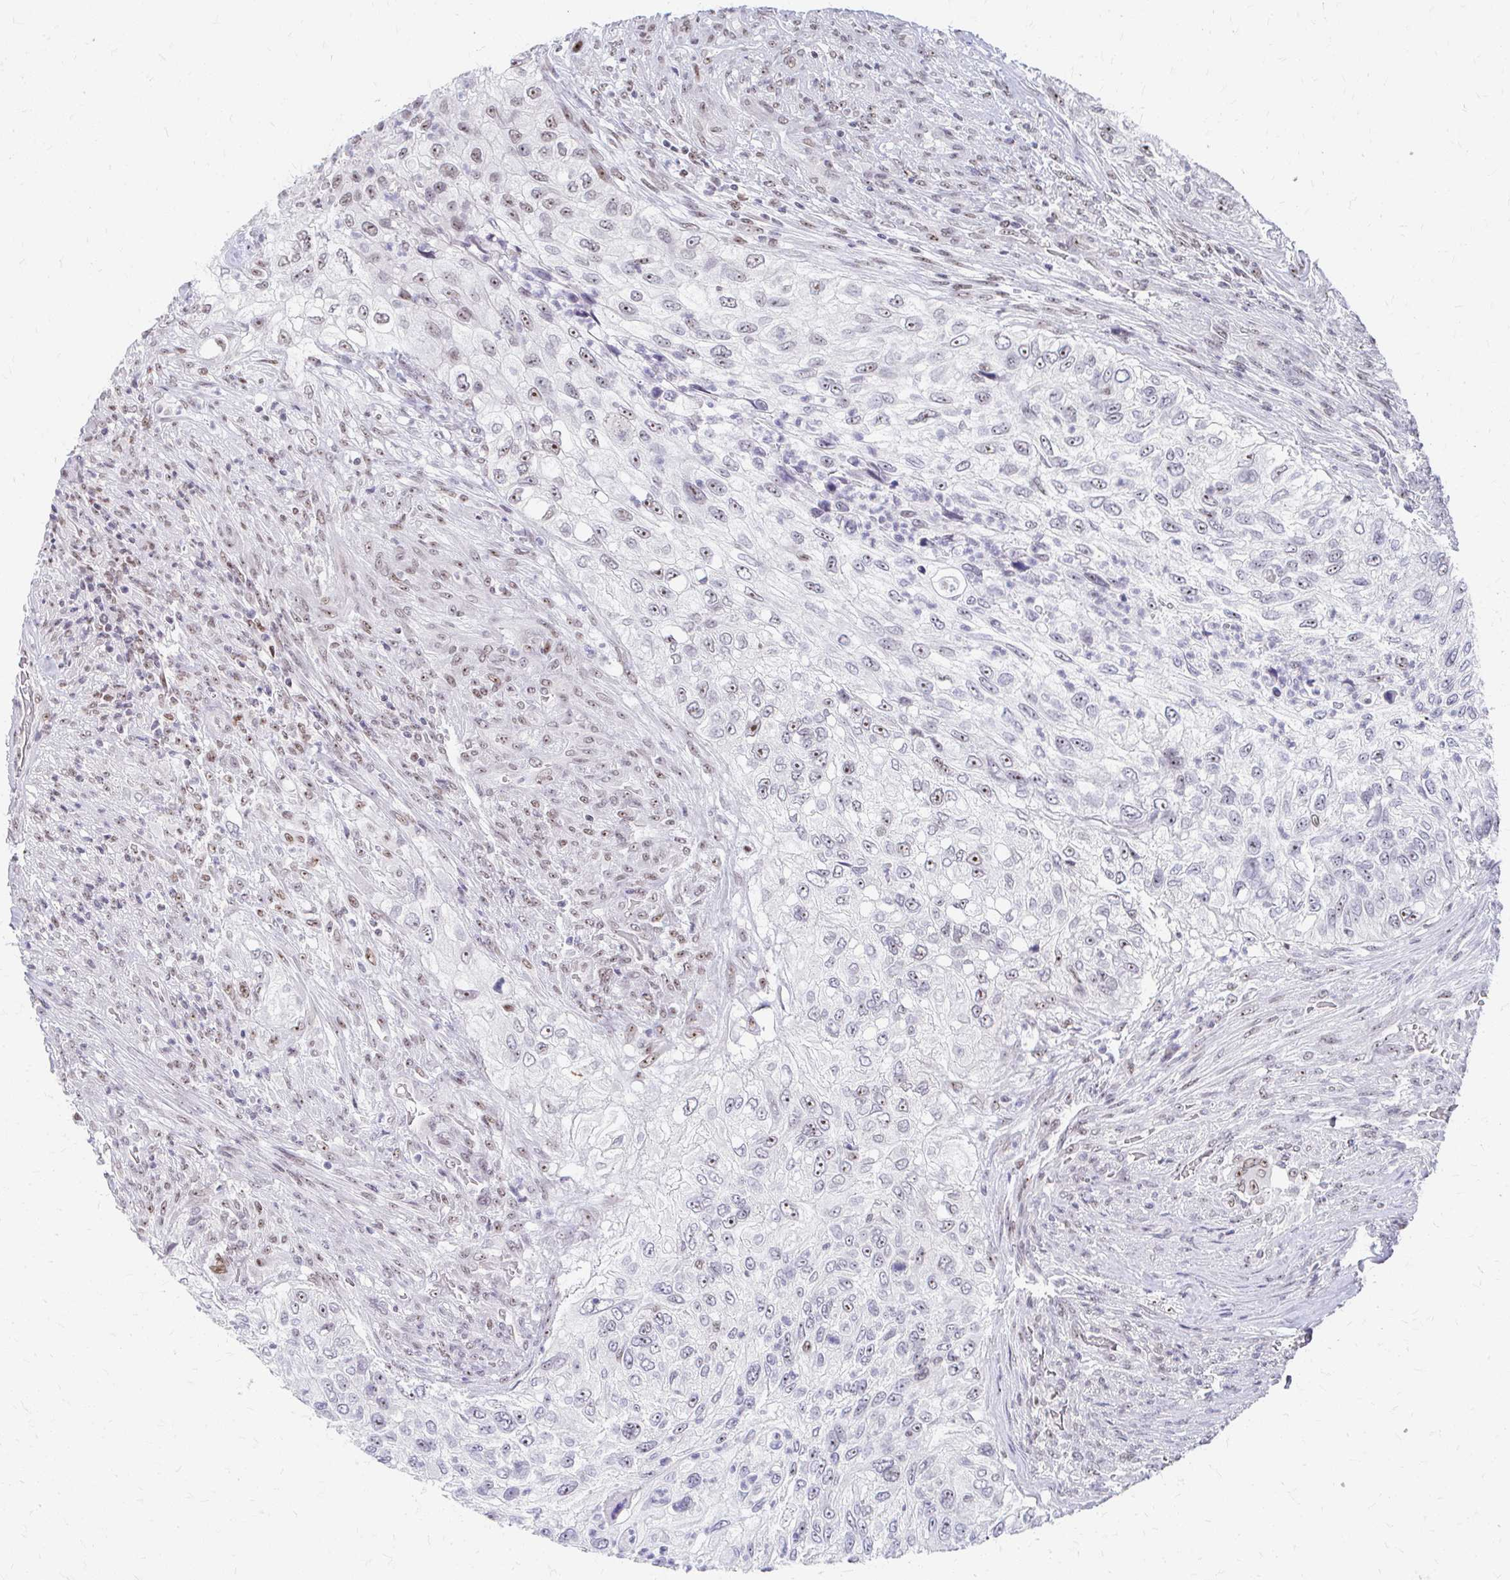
{"staining": {"intensity": "moderate", "quantity": "25%-75%", "location": "nuclear"}, "tissue": "urothelial cancer", "cell_type": "Tumor cells", "image_type": "cancer", "snomed": [{"axis": "morphology", "description": "Urothelial carcinoma, High grade"}, {"axis": "topography", "description": "Urinary bladder"}], "caption": "Brown immunohistochemical staining in human high-grade urothelial carcinoma shows moderate nuclear positivity in approximately 25%-75% of tumor cells.", "gene": "GTF2H1", "patient": {"sex": "female", "age": 60}}